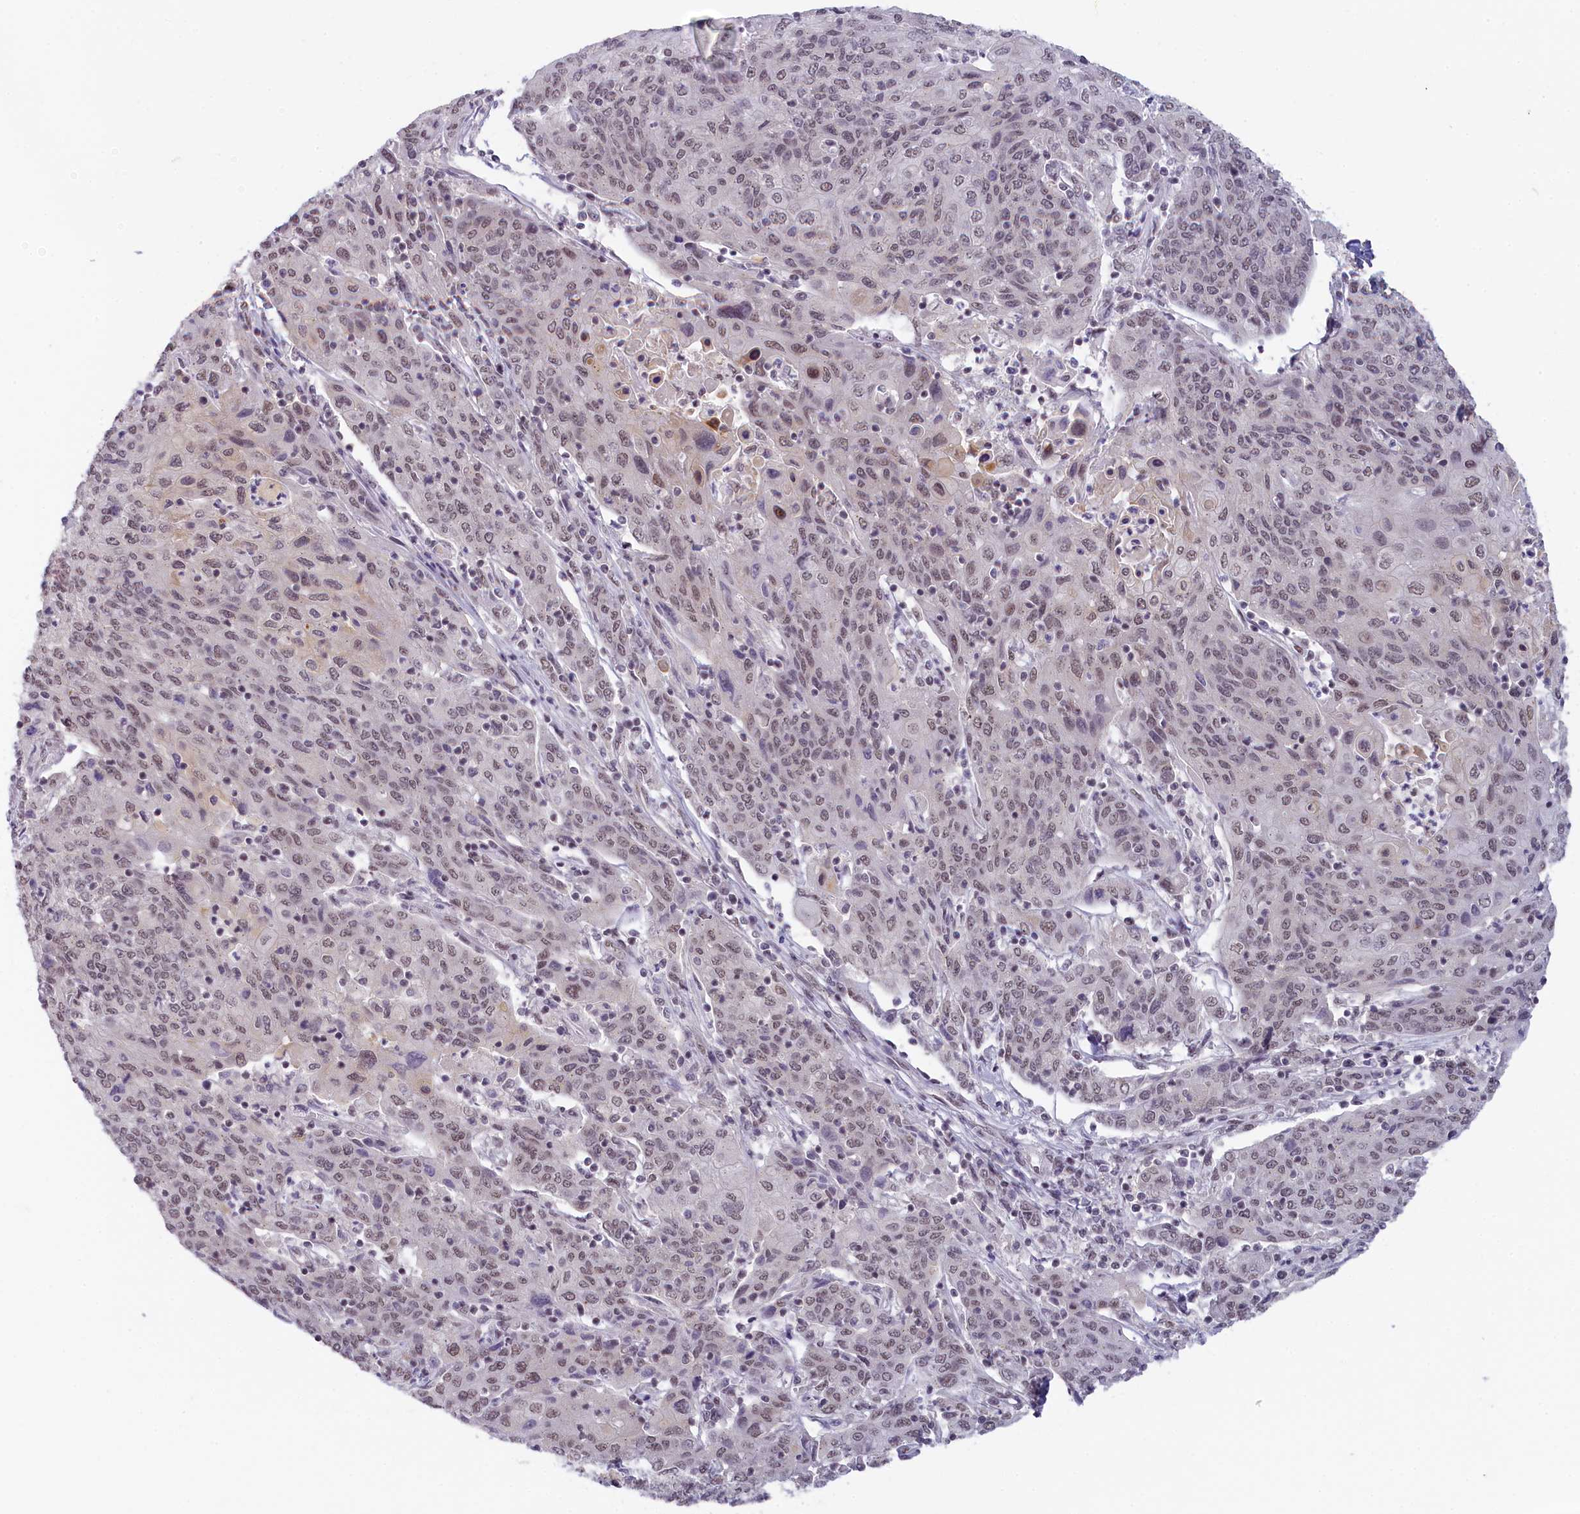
{"staining": {"intensity": "weak", "quantity": ">75%", "location": "nuclear"}, "tissue": "cervical cancer", "cell_type": "Tumor cells", "image_type": "cancer", "snomed": [{"axis": "morphology", "description": "Squamous cell carcinoma, NOS"}, {"axis": "topography", "description": "Cervix"}], "caption": "IHC staining of cervical cancer, which exhibits low levels of weak nuclear positivity in about >75% of tumor cells indicating weak nuclear protein expression. The staining was performed using DAB (brown) for protein detection and nuclei were counterstained in hematoxylin (blue).", "gene": "SEC31B", "patient": {"sex": "female", "age": 67}}